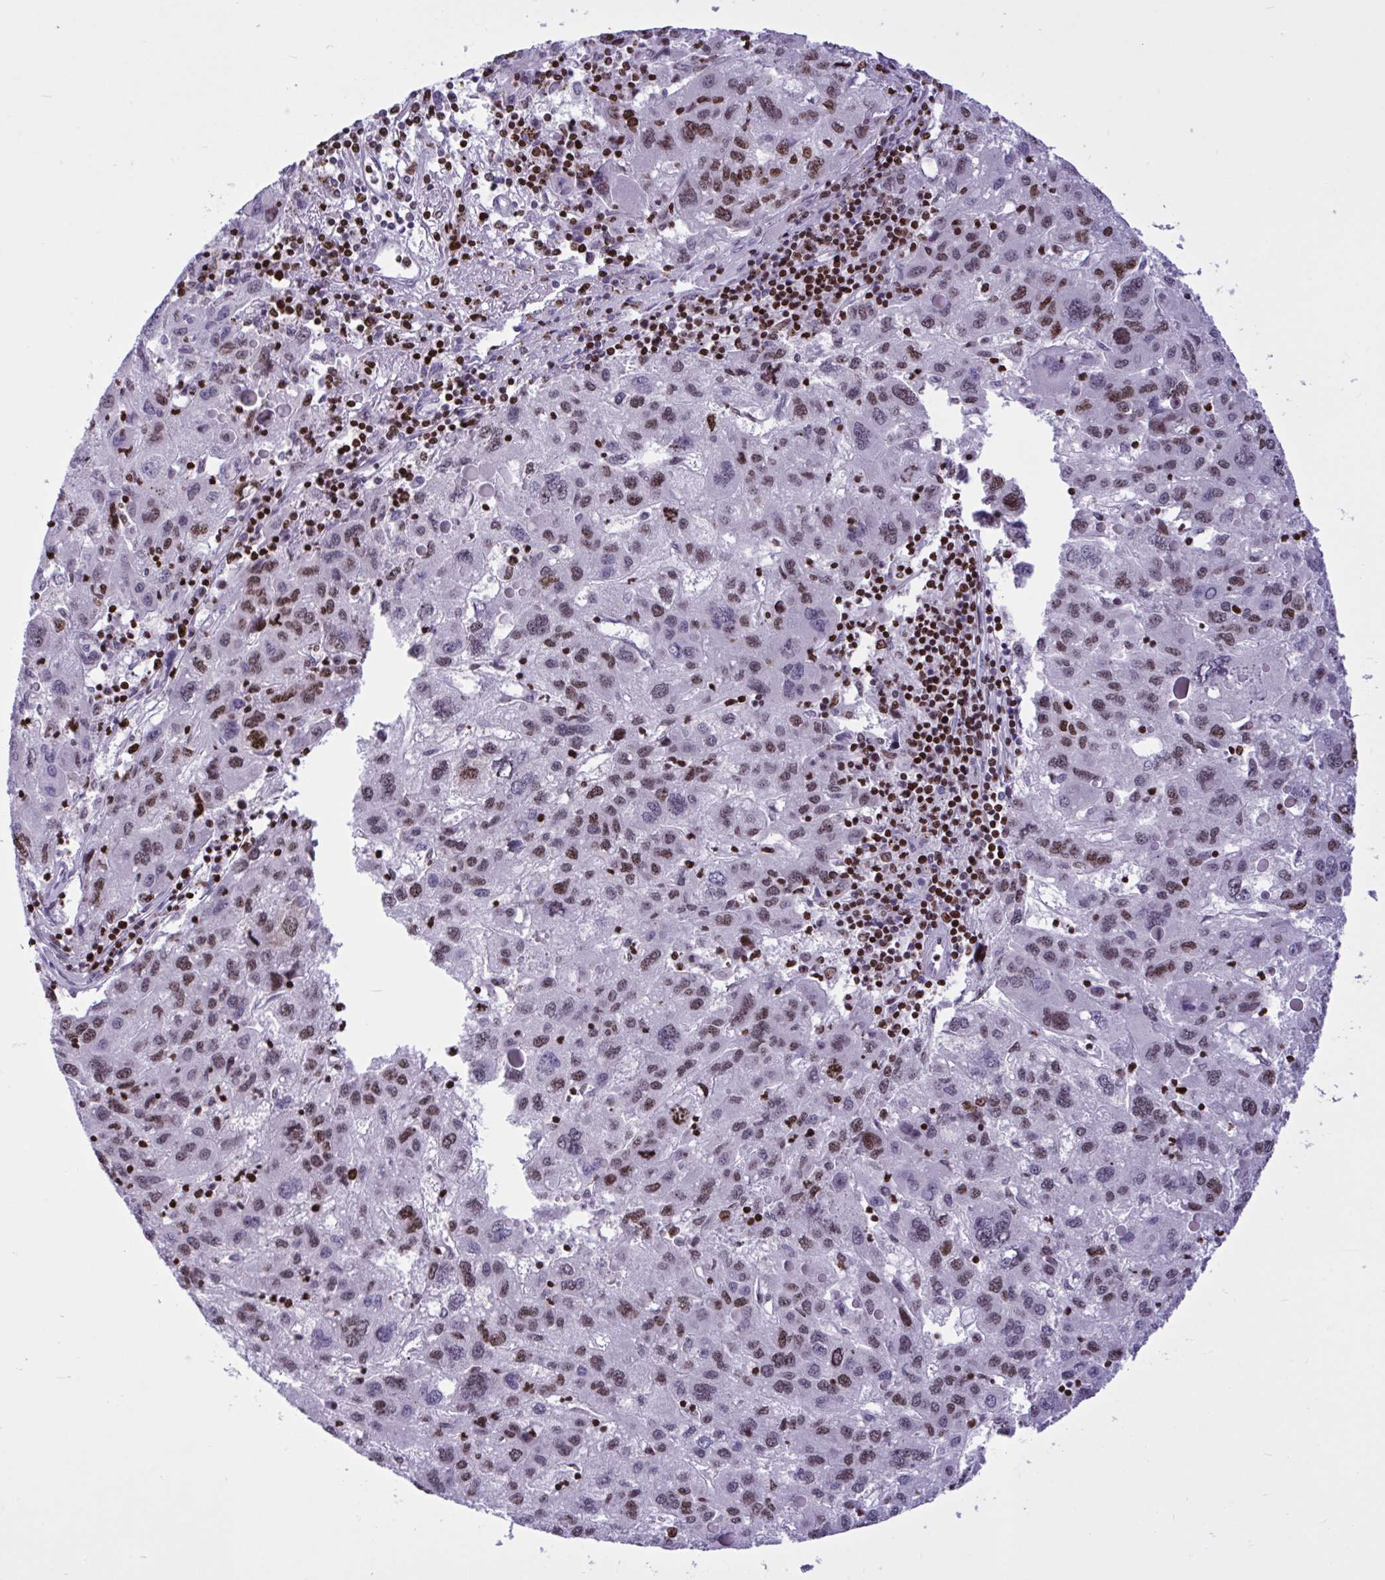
{"staining": {"intensity": "weak", "quantity": "25%-75%", "location": "nuclear"}, "tissue": "liver cancer", "cell_type": "Tumor cells", "image_type": "cancer", "snomed": [{"axis": "morphology", "description": "Carcinoma, Hepatocellular, NOS"}, {"axis": "topography", "description": "Liver"}], "caption": "This micrograph reveals liver cancer stained with immunohistochemistry (IHC) to label a protein in brown. The nuclear of tumor cells show weak positivity for the protein. Nuclei are counter-stained blue.", "gene": "HMGB2", "patient": {"sex": "female", "age": 77}}